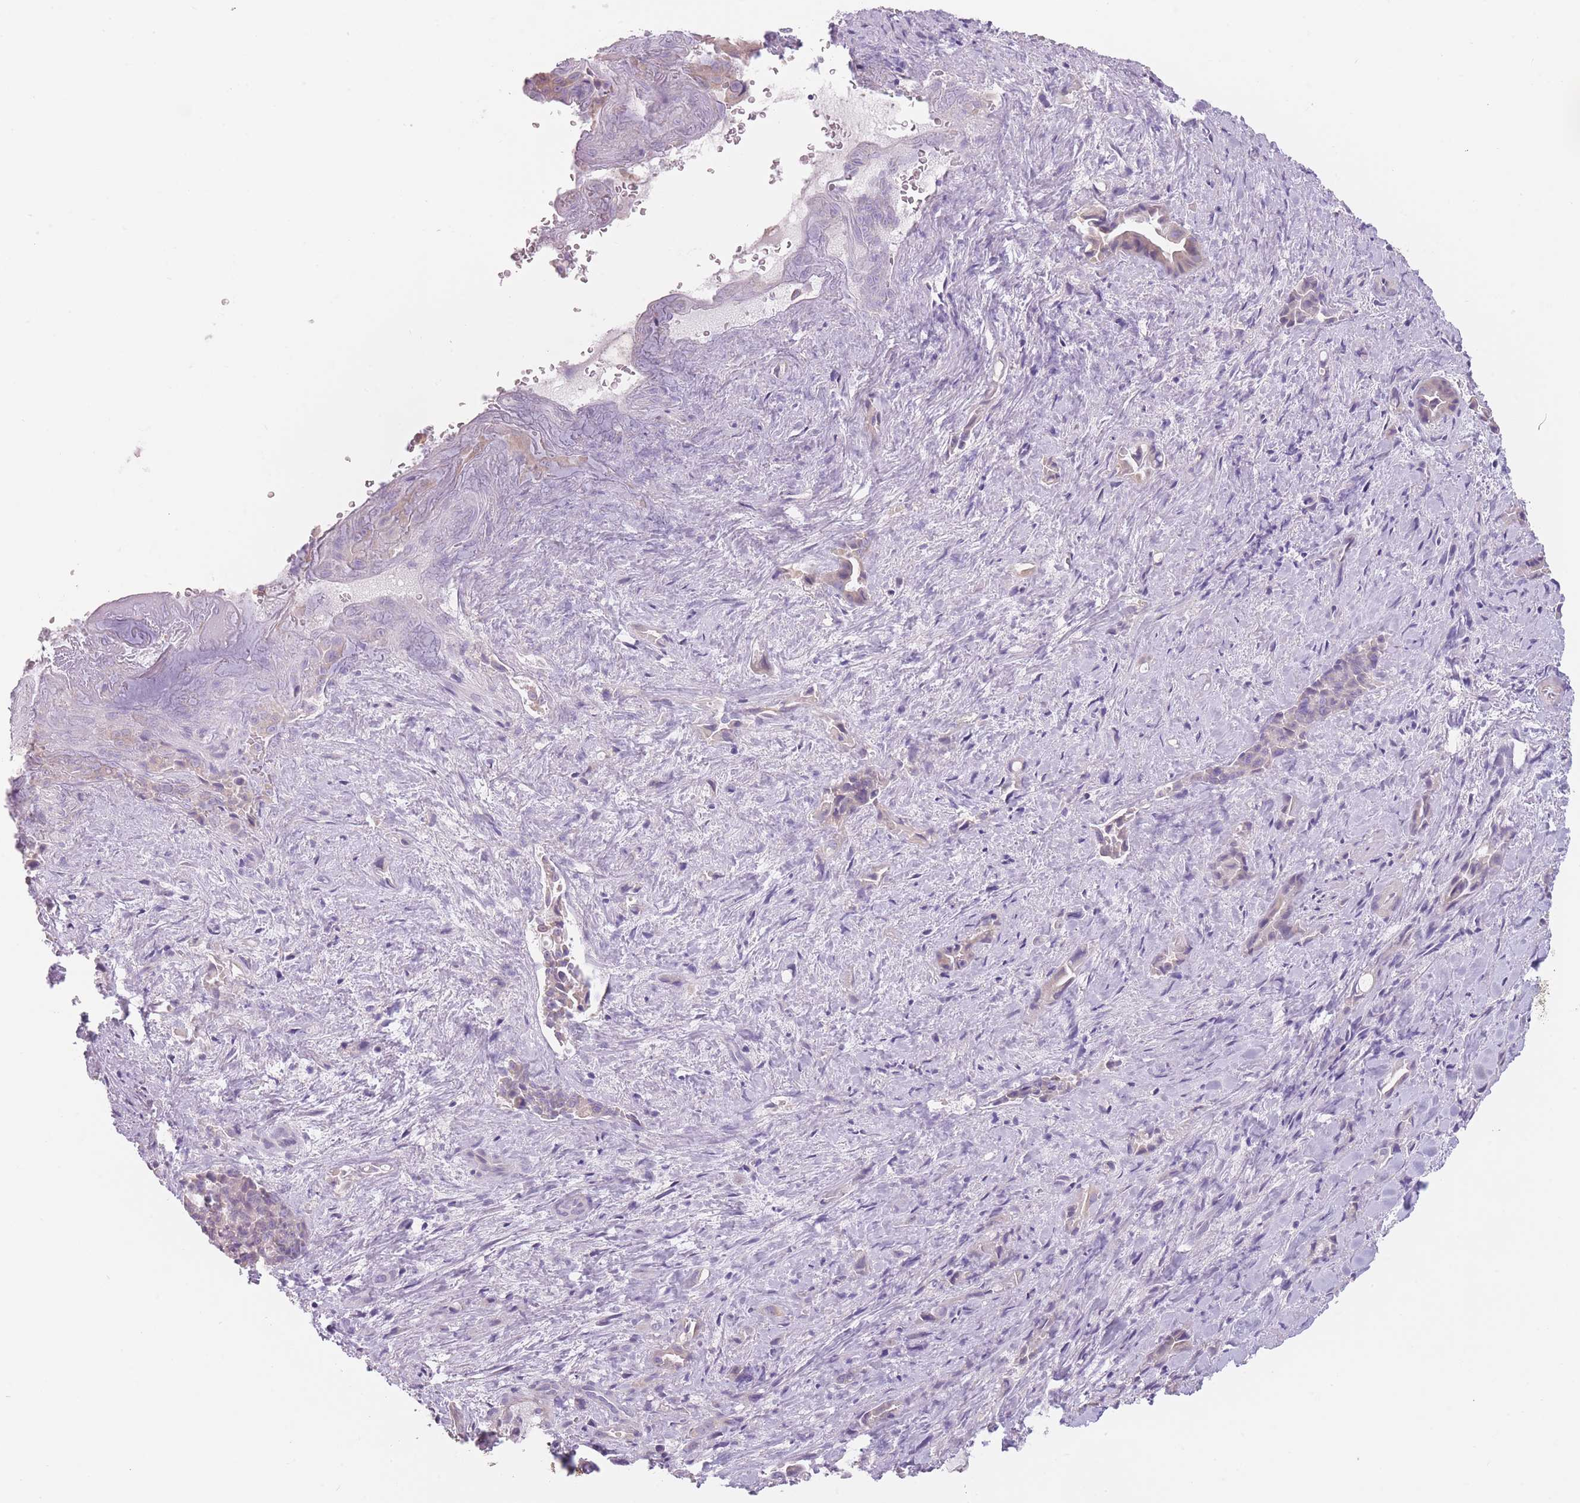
{"staining": {"intensity": "weak", "quantity": "25%-75%", "location": "cytoplasmic/membranous"}, "tissue": "liver cancer", "cell_type": "Tumor cells", "image_type": "cancer", "snomed": [{"axis": "morphology", "description": "Cholangiocarcinoma"}, {"axis": "topography", "description": "Liver"}], "caption": "Liver cholangiocarcinoma stained with a brown dye exhibits weak cytoplasmic/membranous positive staining in about 25%-75% of tumor cells.", "gene": "TMEM236", "patient": {"sex": "female", "age": 68}}